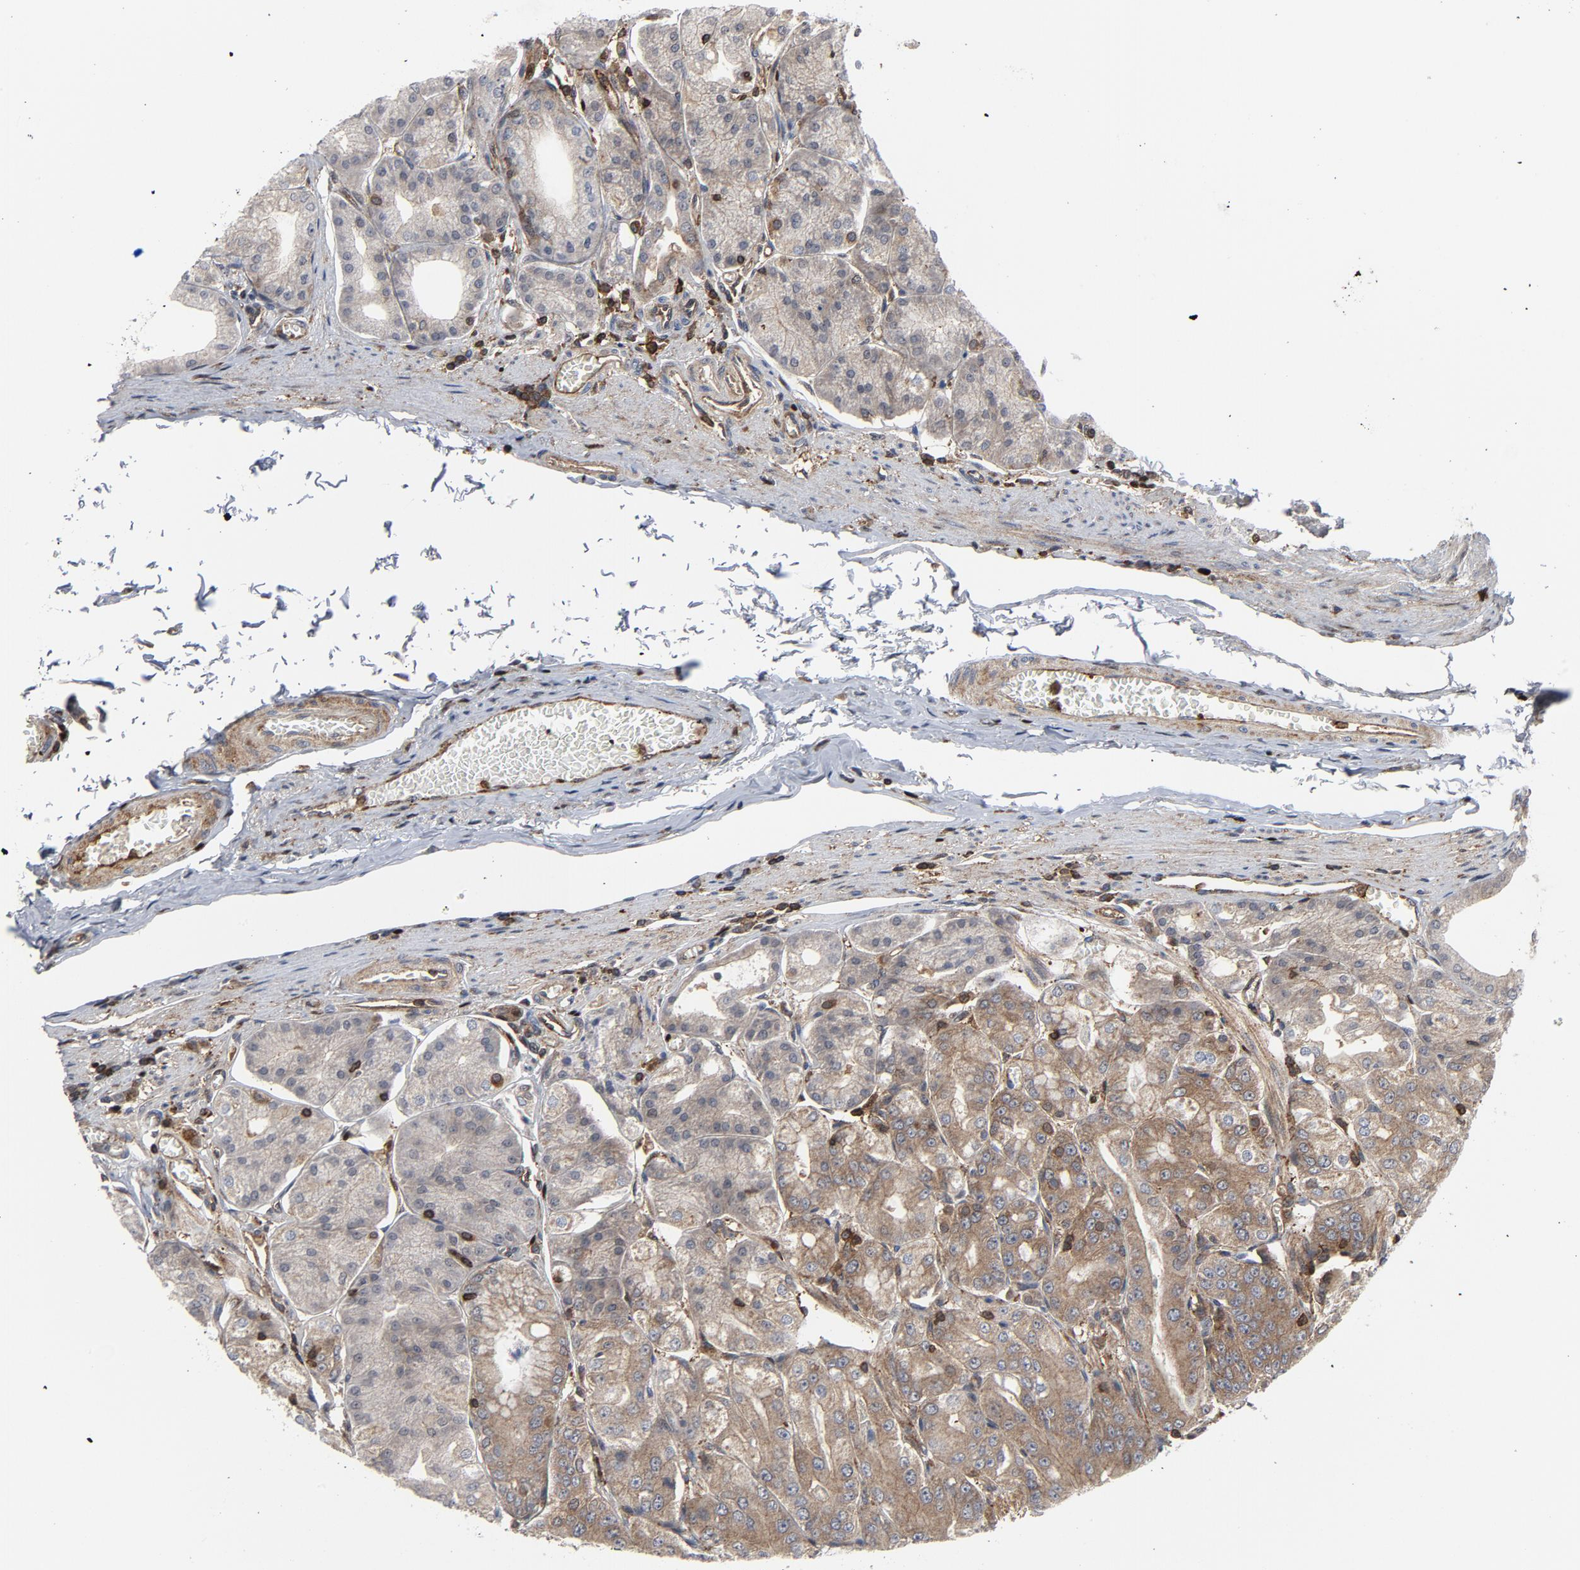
{"staining": {"intensity": "moderate", "quantity": ">75%", "location": "cytoplasmic/membranous"}, "tissue": "stomach", "cell_type": "Glandular cells", "image_type": "normal", "snomed": [{"axis": "morphology", "description": "Normal tissue, NOS"}, {"axis": "topography", "description": "Stomach, lower"}], "caption": "Glandular cells display moderate cytoplasmic/membranous expression in about >75% of cells in normal stomach.", "gene": "YES1", "patient": {"sex": "male", "age": 71}}